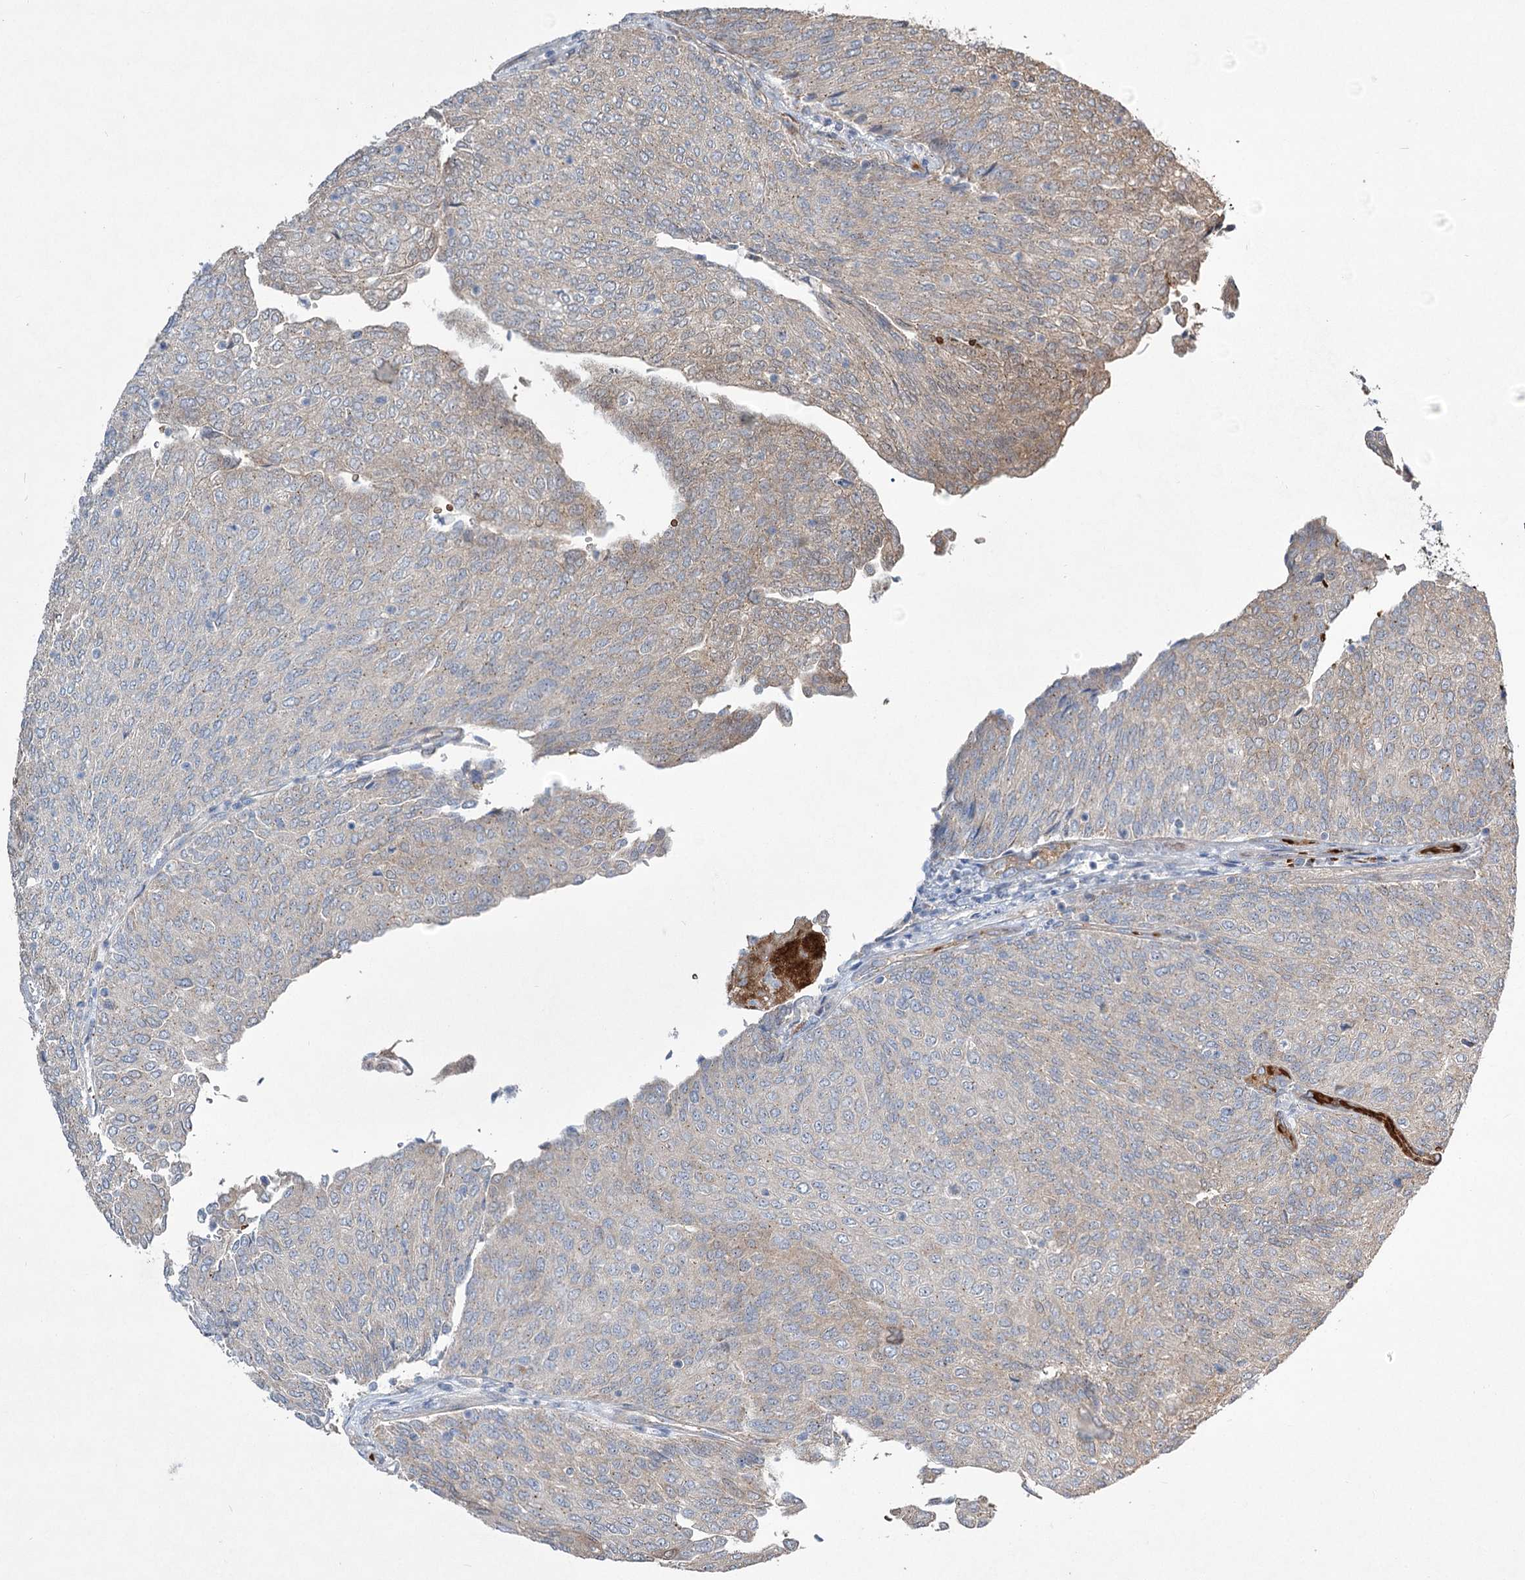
{"staining": {"intensity": "negative", "quantity": "none", "location": "none"}, "tissue": "urothelial cancer", "cell_type": "Tumor cells", "image_type": "cancer", "snomed": [{"axis": "morphology", "description": "Urothelial carcinoma, Low grade"}, {"axis": "topography", "description": "Urinary bladder"}], "caption": "Protein analysis of urothelial carcinoma (low-grade) exhibits no significant positivity in tumor cells.", "gene": "SERINC5", "patient": {"sex": "female", "age": 79}}